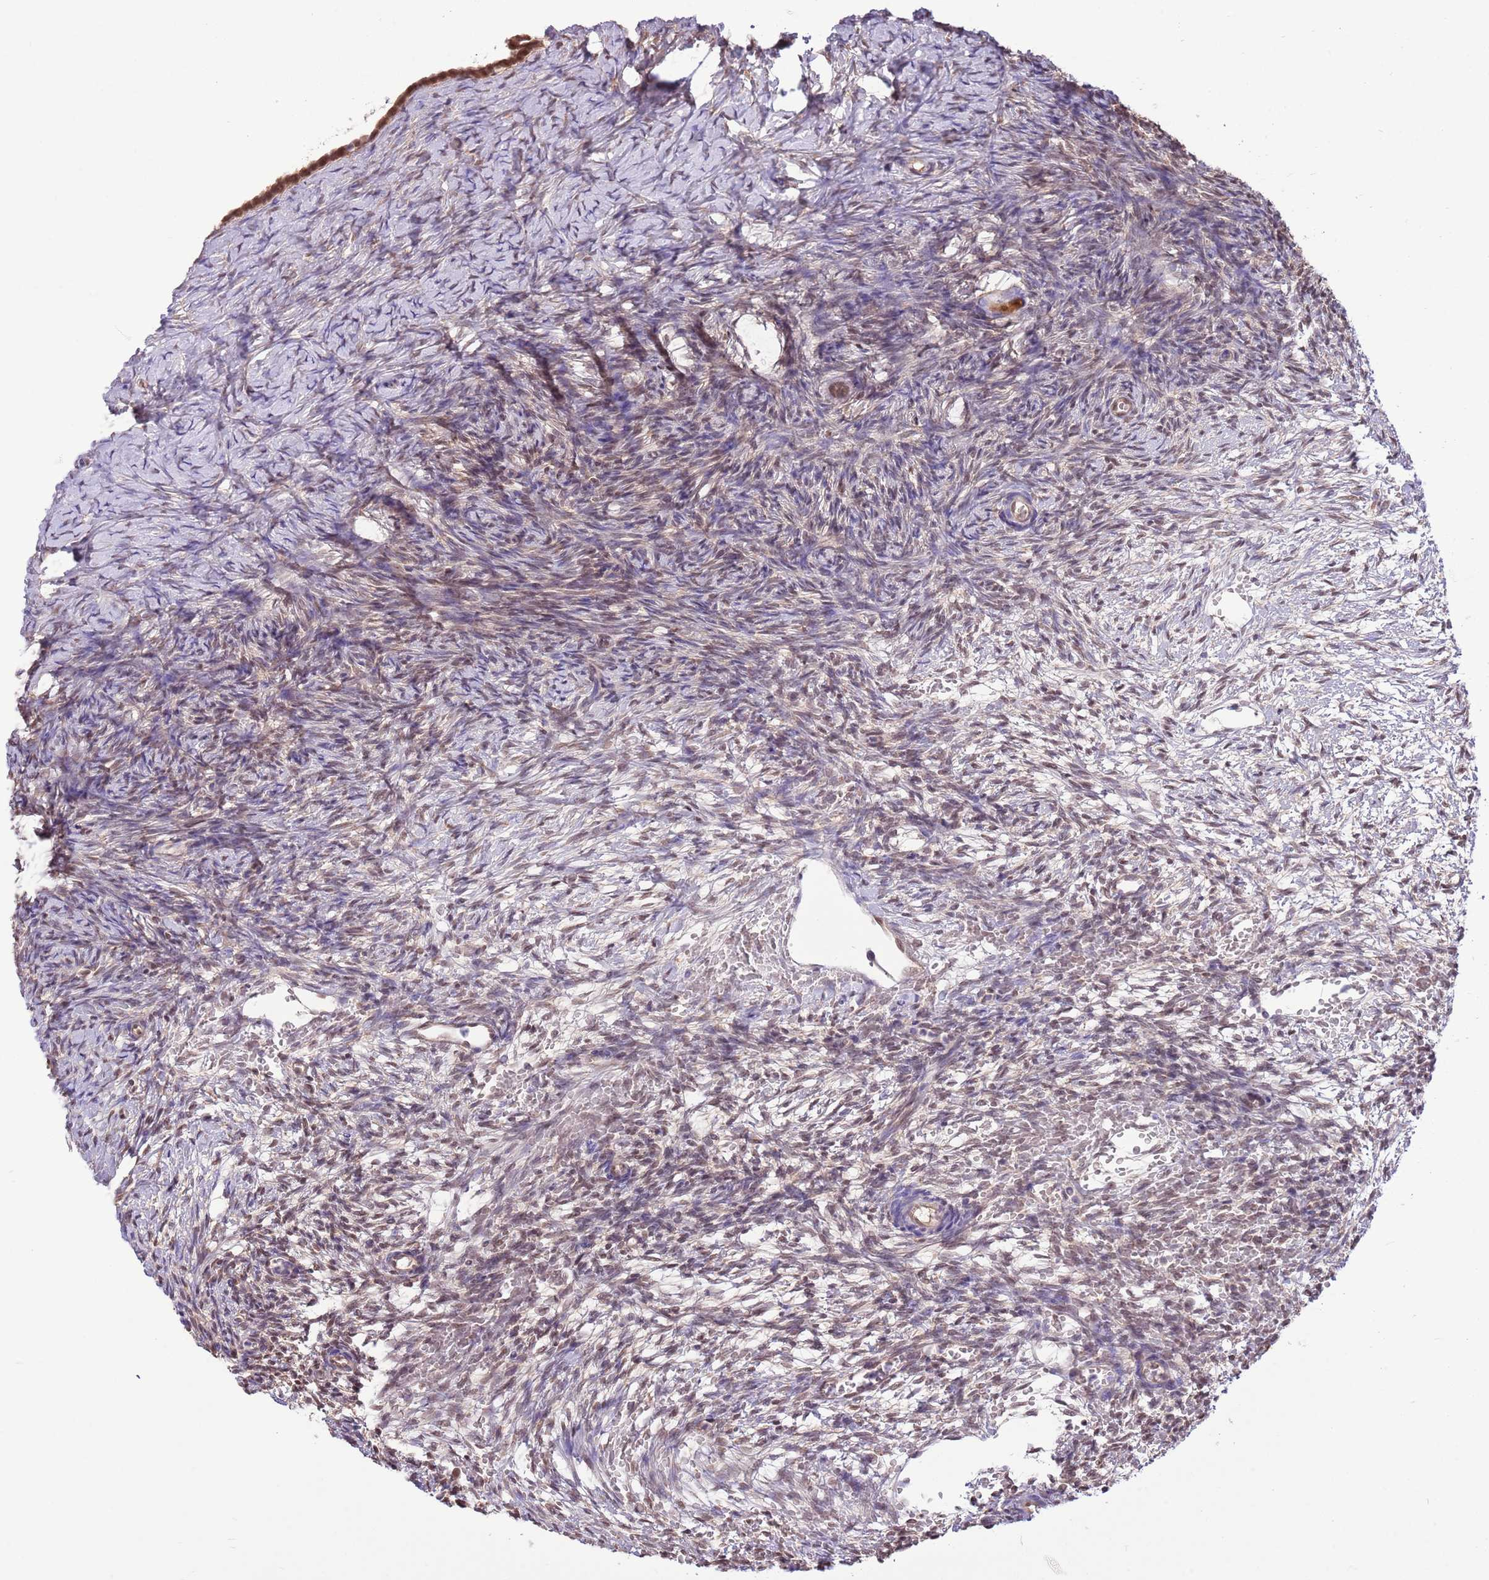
{"staining": {"intensity": "weak", "quantity": "<25%", "location": "cytoplasmic/membranous,nuclear"}, "tissue": "ovary", "cell_type": "Ovarian stroma cells", "image_type": "normal", "snomed": [{"axis": "morphology", "description": "Normal tissue, NOS"}, {"axis": "topography", "description": "Ovary"}], "caption": "Ovarian stroma cells show no significant staining in normal ovary. The staining is performed using DAB brown chromogen with nuclei counter-stained in using hematoxylin.", "gene": "NSFL1C", "patient": {"sex": "female", "age": 39}}